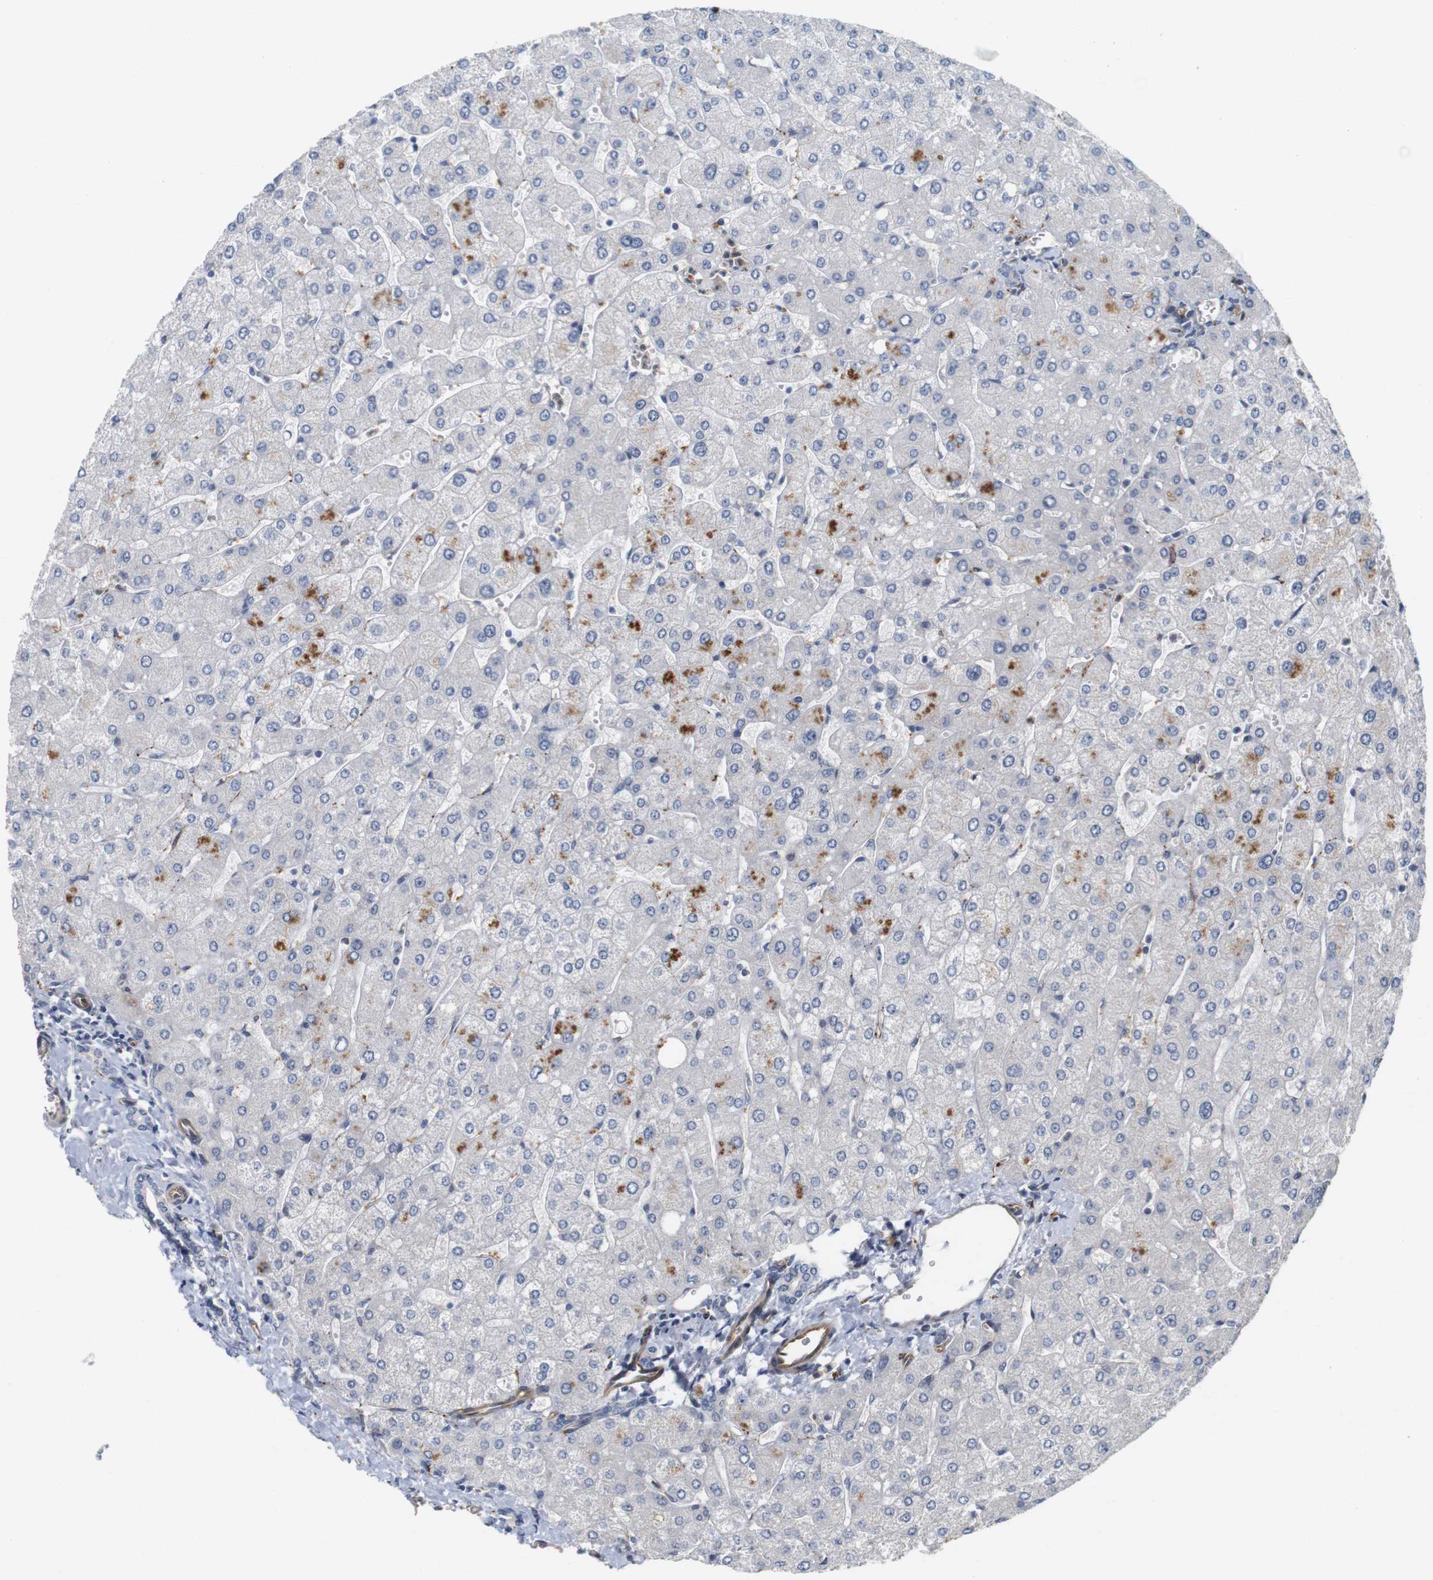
{"staining": {"intensity": "negative", "quantity": "none", "location": "none"}, "tissue": "liver", "cell_type": "Cholangiocytes", "image_type": "normal", "snomed": [{"axis": "morphology", "description": "Normal tissue, NOS"}, {"axis": "topography", "description": "Liver"}], "caption": "There is no significant staining in cholangiocytes of liver.", "gene": "CYB561", "patient": {"sex": "male", "age": 55}}